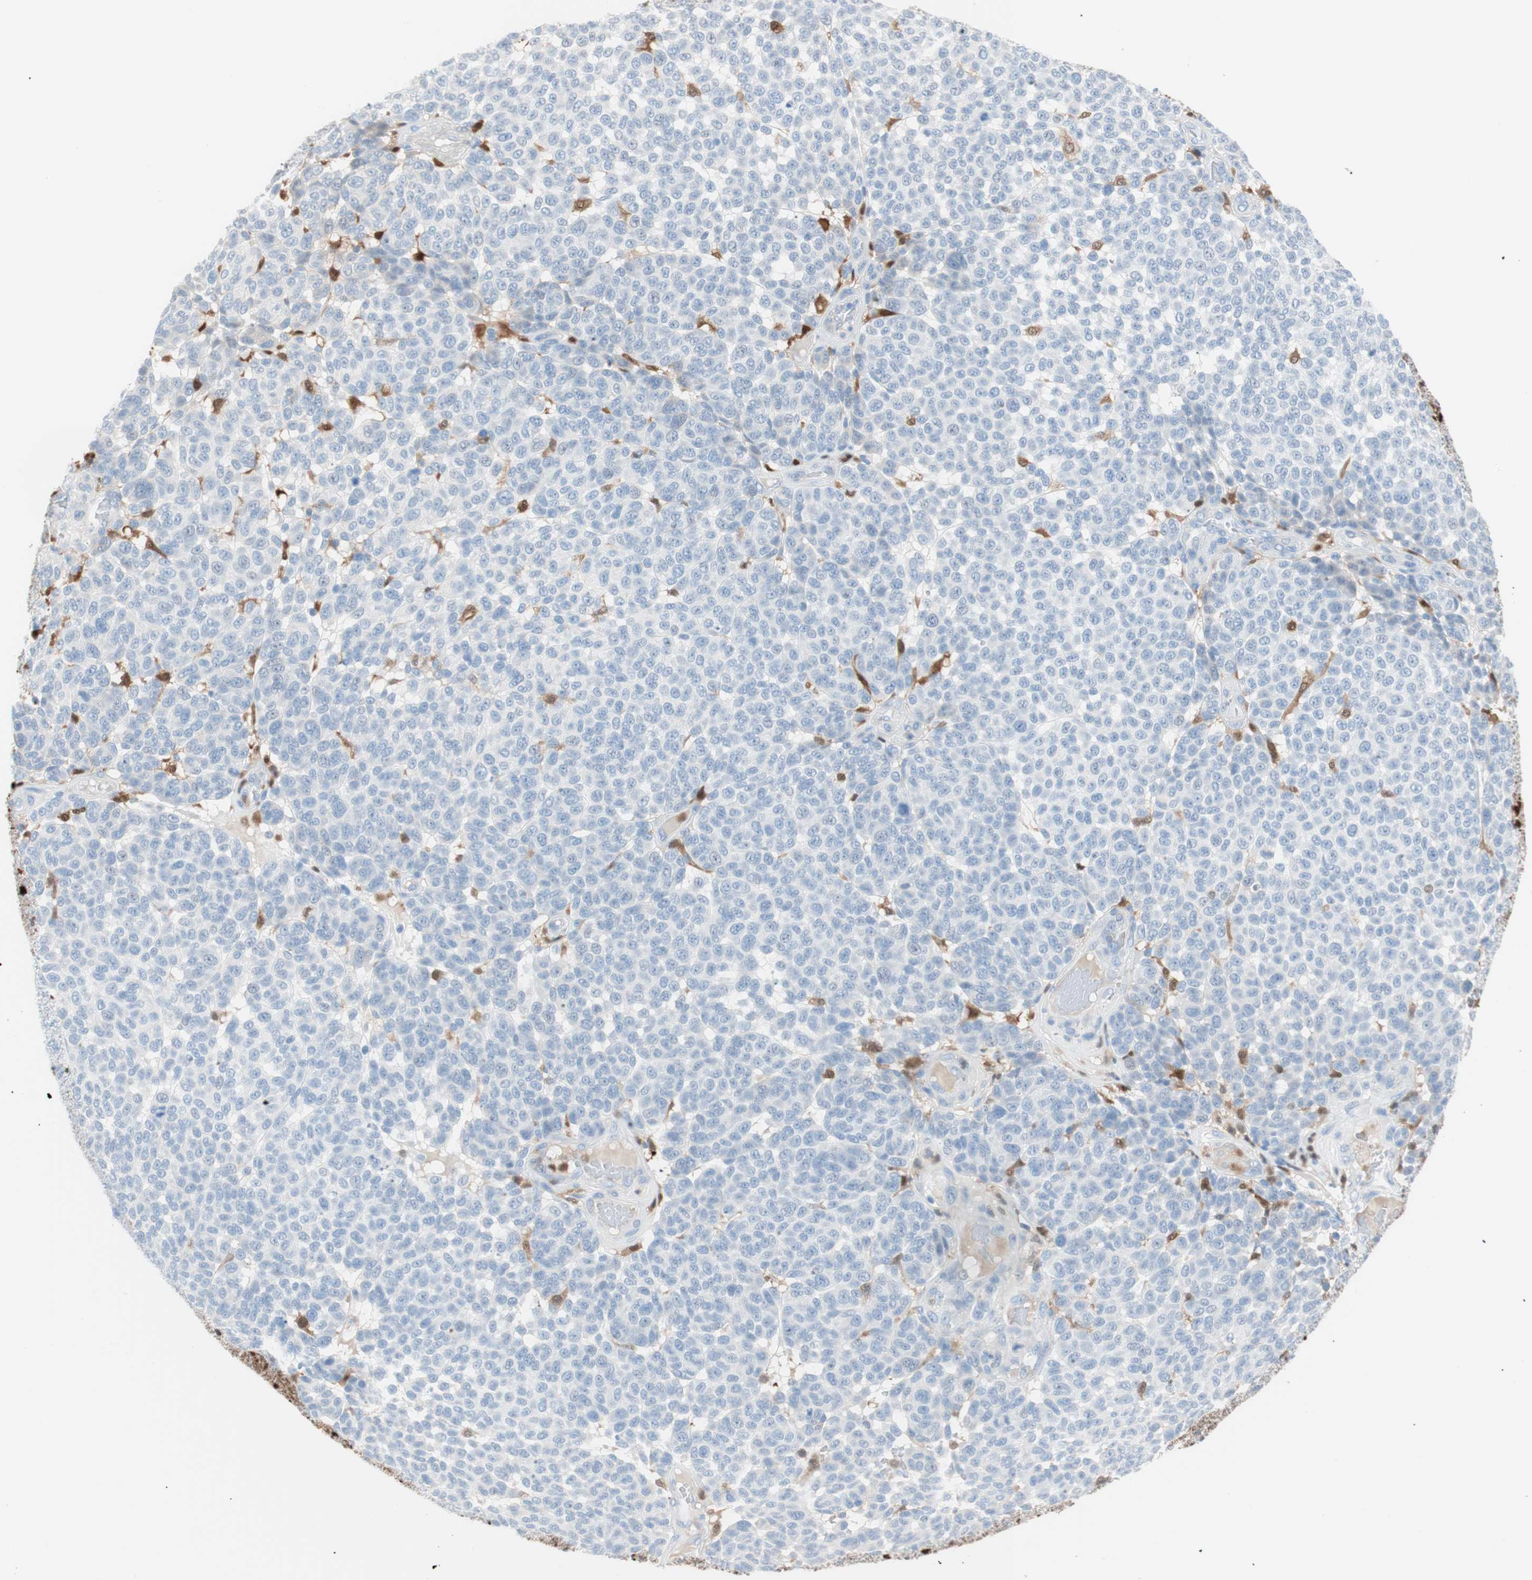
{"staining": {"intensity": "negative", "quantity": "none", "location": "none"}, "tissue": "melanoma", "cell_type": "Tumor cells", "image_type": "cancer", "snomed": [{"axis": "morphology", "description": "Malignant melanoma, NOS"}, {"axis": "topography", "description": "Skin"}], "caption": "DAB (3,3'-diaminobenzidine) immunohistochemical staining of human malignant melanoma reveals no significant staining in tumor cells. (Brightfield microscopy of DAB immunohistochemistry (IHC) at high magnification).", "gene": "IL18", "patient": {"sex": "male", "age": 59}}